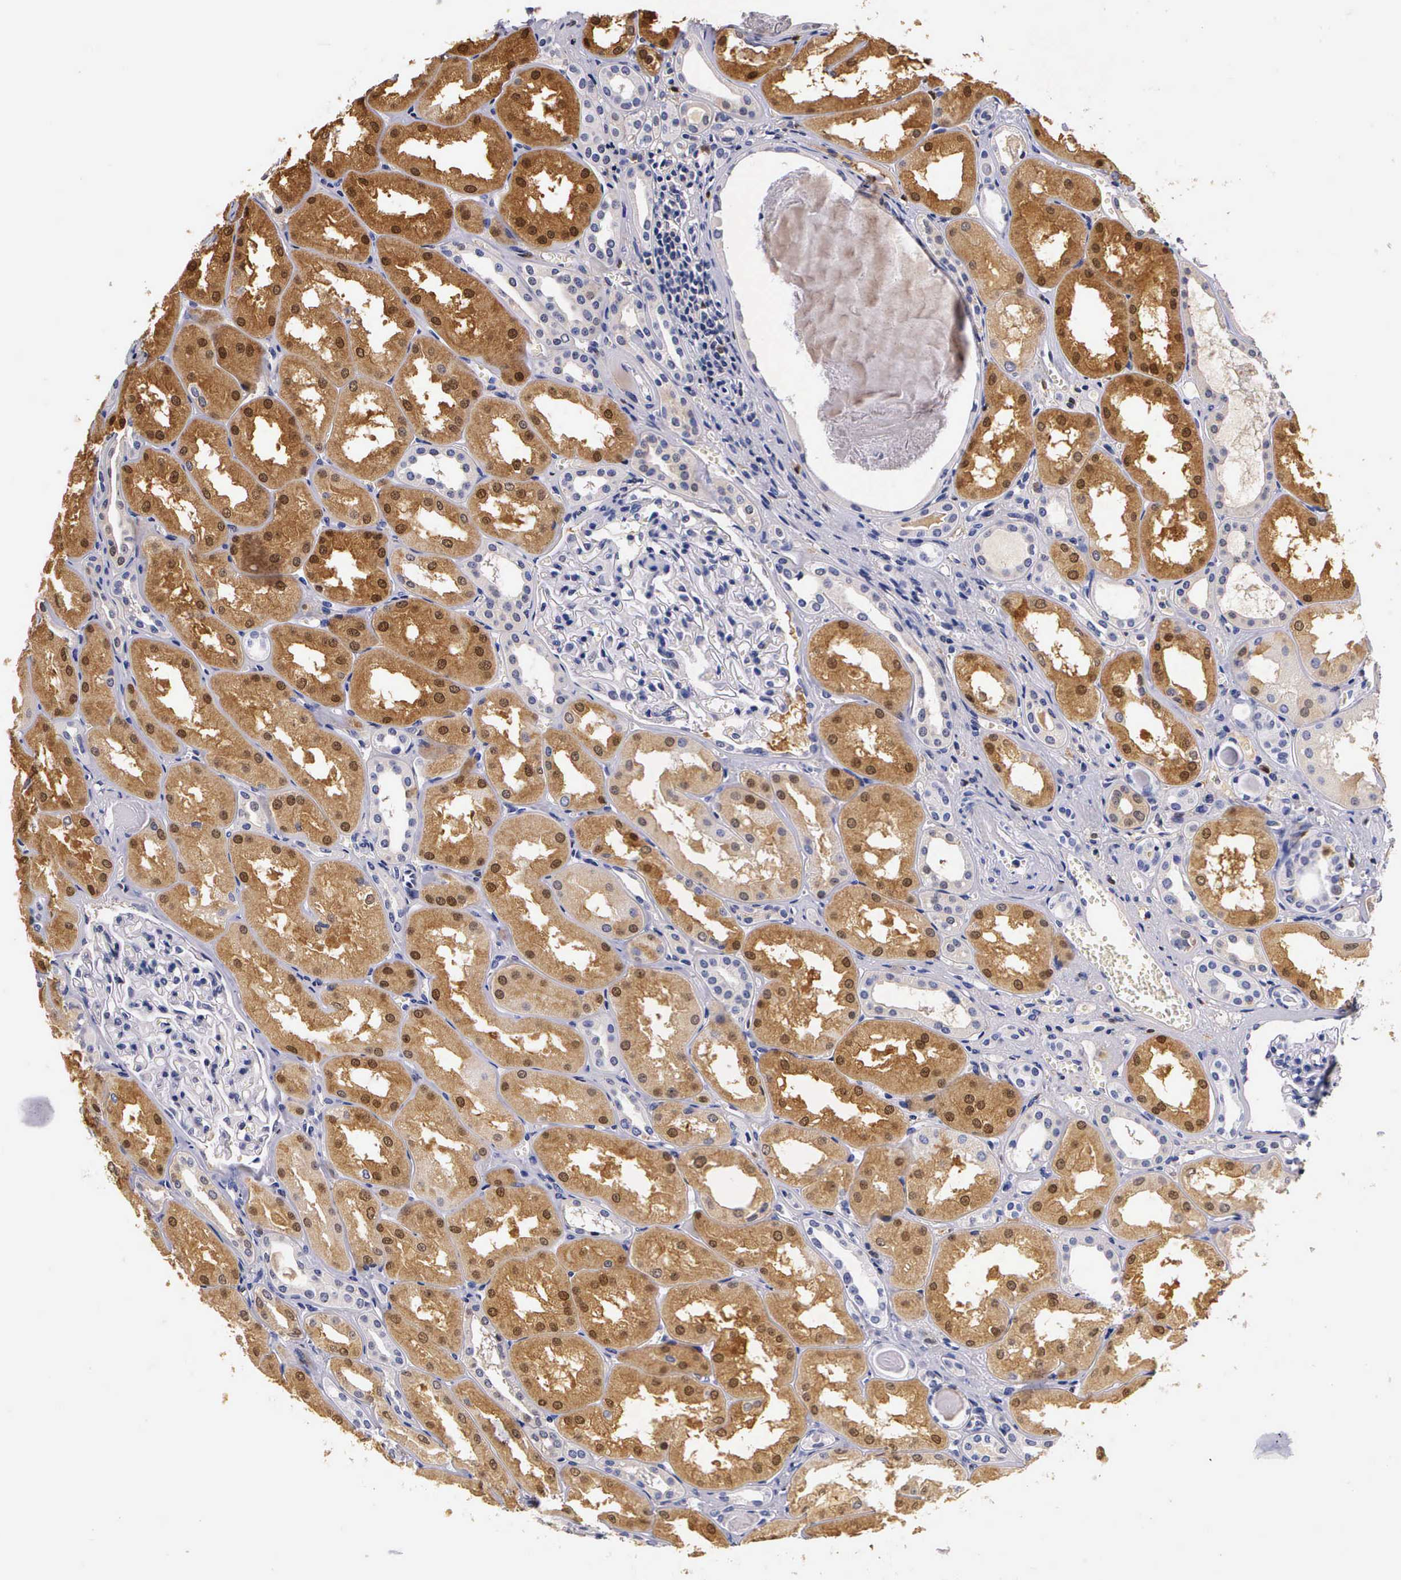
{"staining": {"intensity": "negative", "quantity": "none", "location": "none"}, "tissue": "kidney", "cell_type": "Cells in glomeruli", "image_type": "normal", "snomed": [{"axis": "morphology", "description": "Normal tissue, NOS"}, {"axis": "topography", "description": "Kidney"}], "caption": "High magnification brightfield microscopy of unremarkable kidney stained with DAB (brown) and counterstained with hematoxylin (blue): cells in glomeruli show no significant positivity. The staining is performed using DAB brown chromogen with nuclei counter-stained in using hematoxylin.", "gene": "RENBP", "patient": {"sex": "male", "age": 61}}